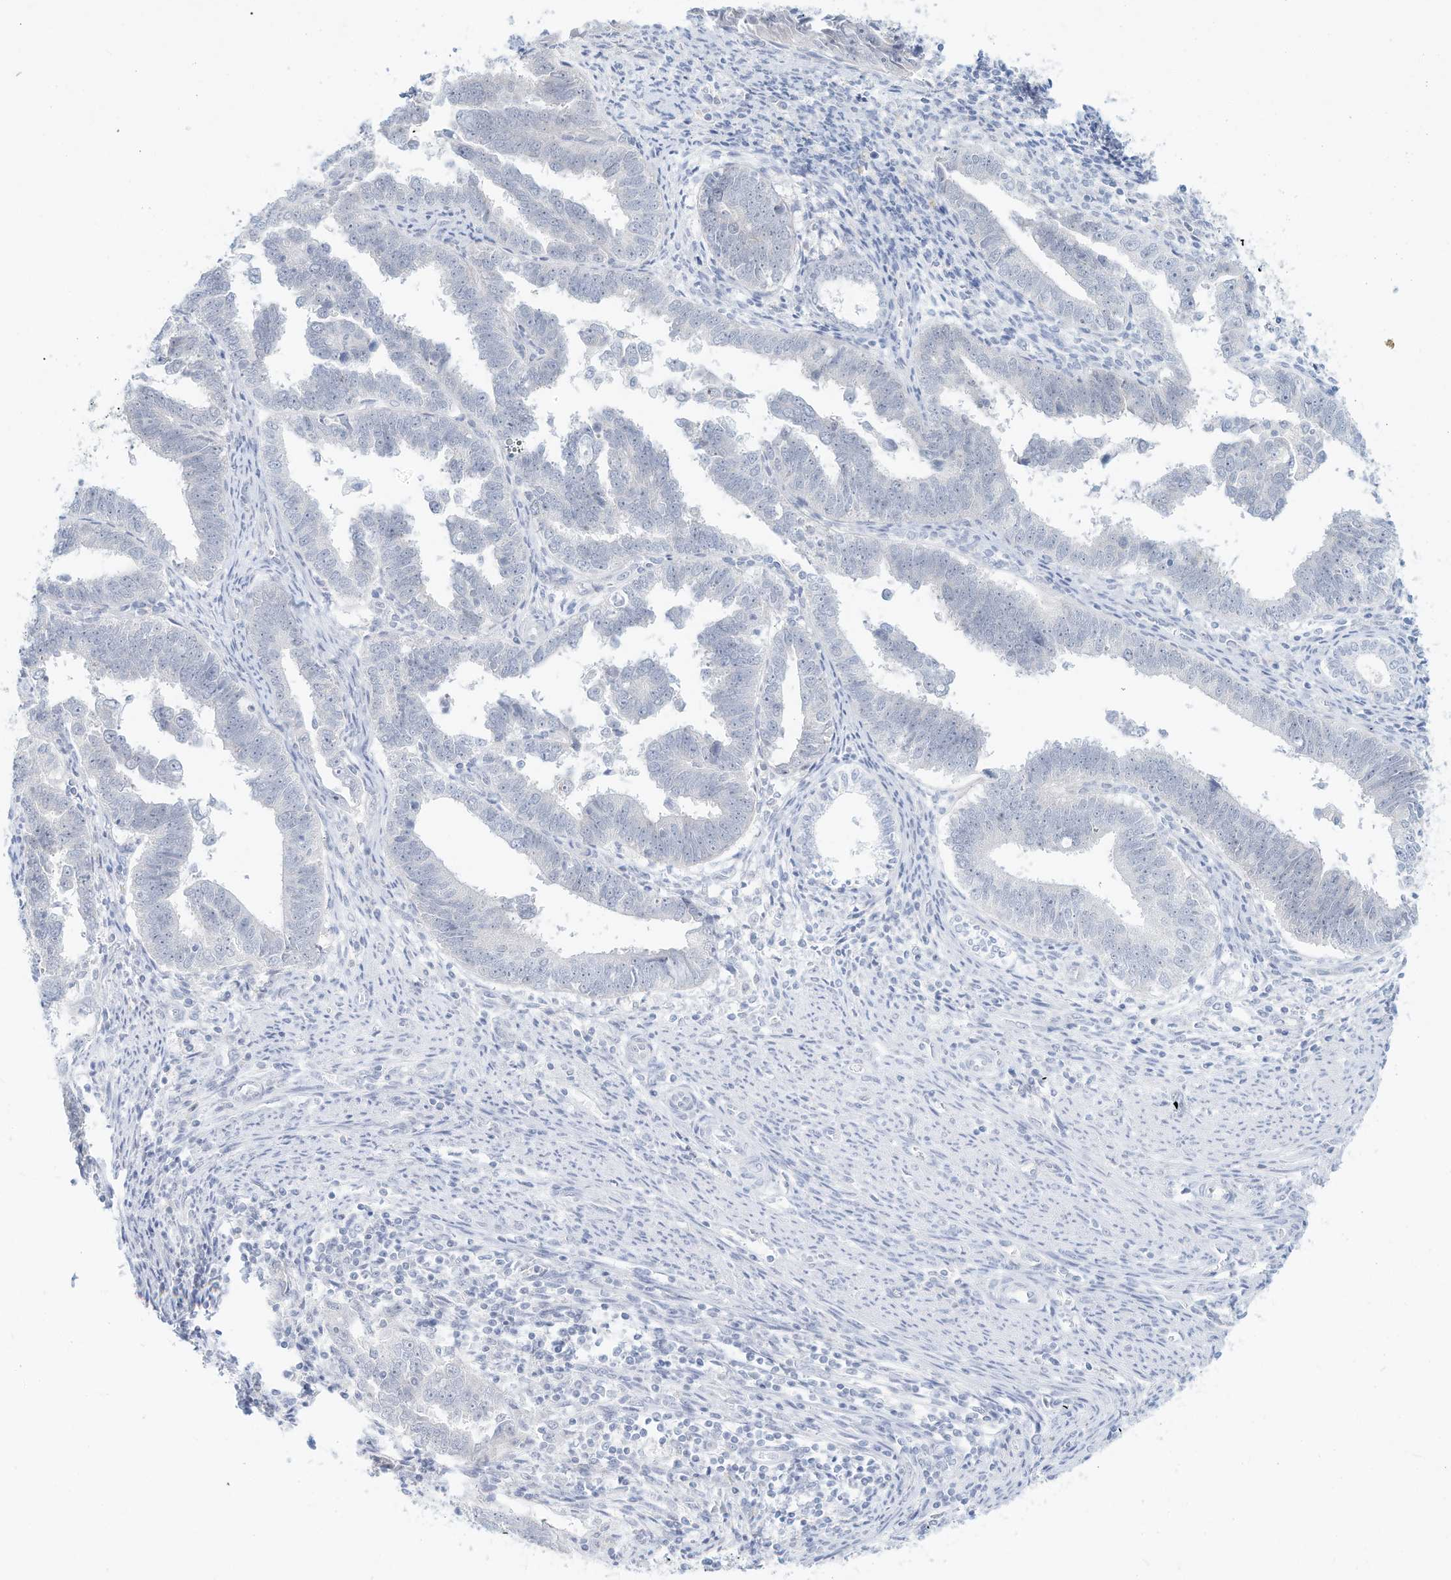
{"staining": {"intensity": "negative", "quantity": "none", "location": "none"}, "tissue": "endometrial cancer", "cell_type": "Tumor cells", "image_type": "cancer", "snomed": [{"axis": "morphology", "description": "Adenocarcinoma, NOS"}, {"axis": "topography", "description": "Endometrium"}], "caption": "Immunohistochemical staining of human endometrial adenocarcinoma demonstrates no significant positivity in tumor cells.", "gene": "PAK6", "patient": {"sex": "female", "age": 75}}